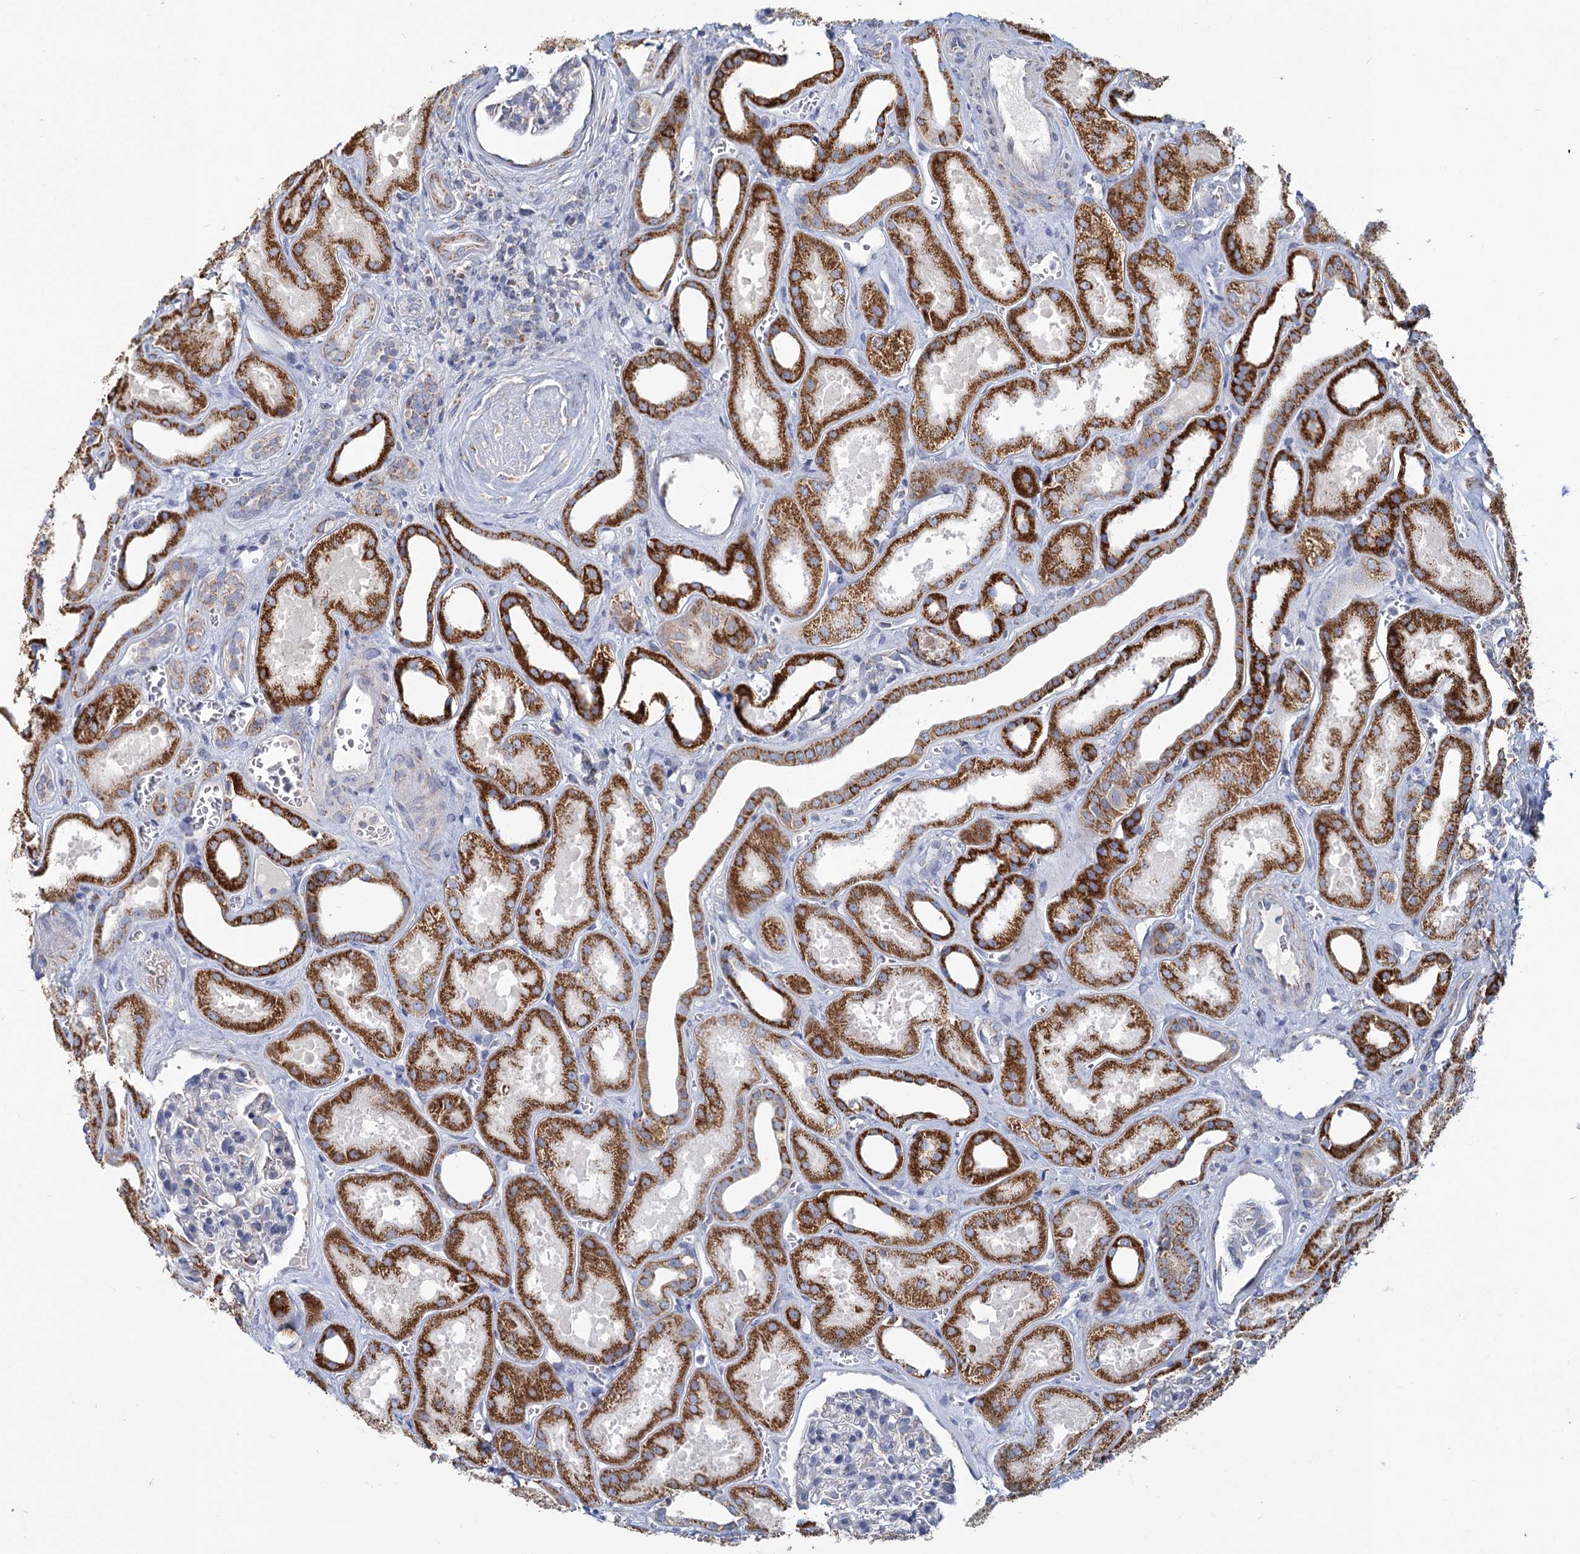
{"staining": {"intensity": "negative", "quantity": "none", "location": "none"}, "tissue": "kidney", "cell_type": "Cells in glomeruli", "image_type": "normal", "snomed": [{"axis": "morphology", "description": "Normal tissue, NOS"}, {"axis": "morphology", "description": "Adenocarcinoma, NOS"}, {"axis": "topography", "description": "Kidney"}], "caption": "IHC photomicrograph of unremarkable kidney: kidney stained with DAB (3,3'-diaminobenzidine) exhibits no significant protein positivity in cells in glomeruli.", "gene": "NDUFC2", "patient": {"sex": "female", "age": 68}}